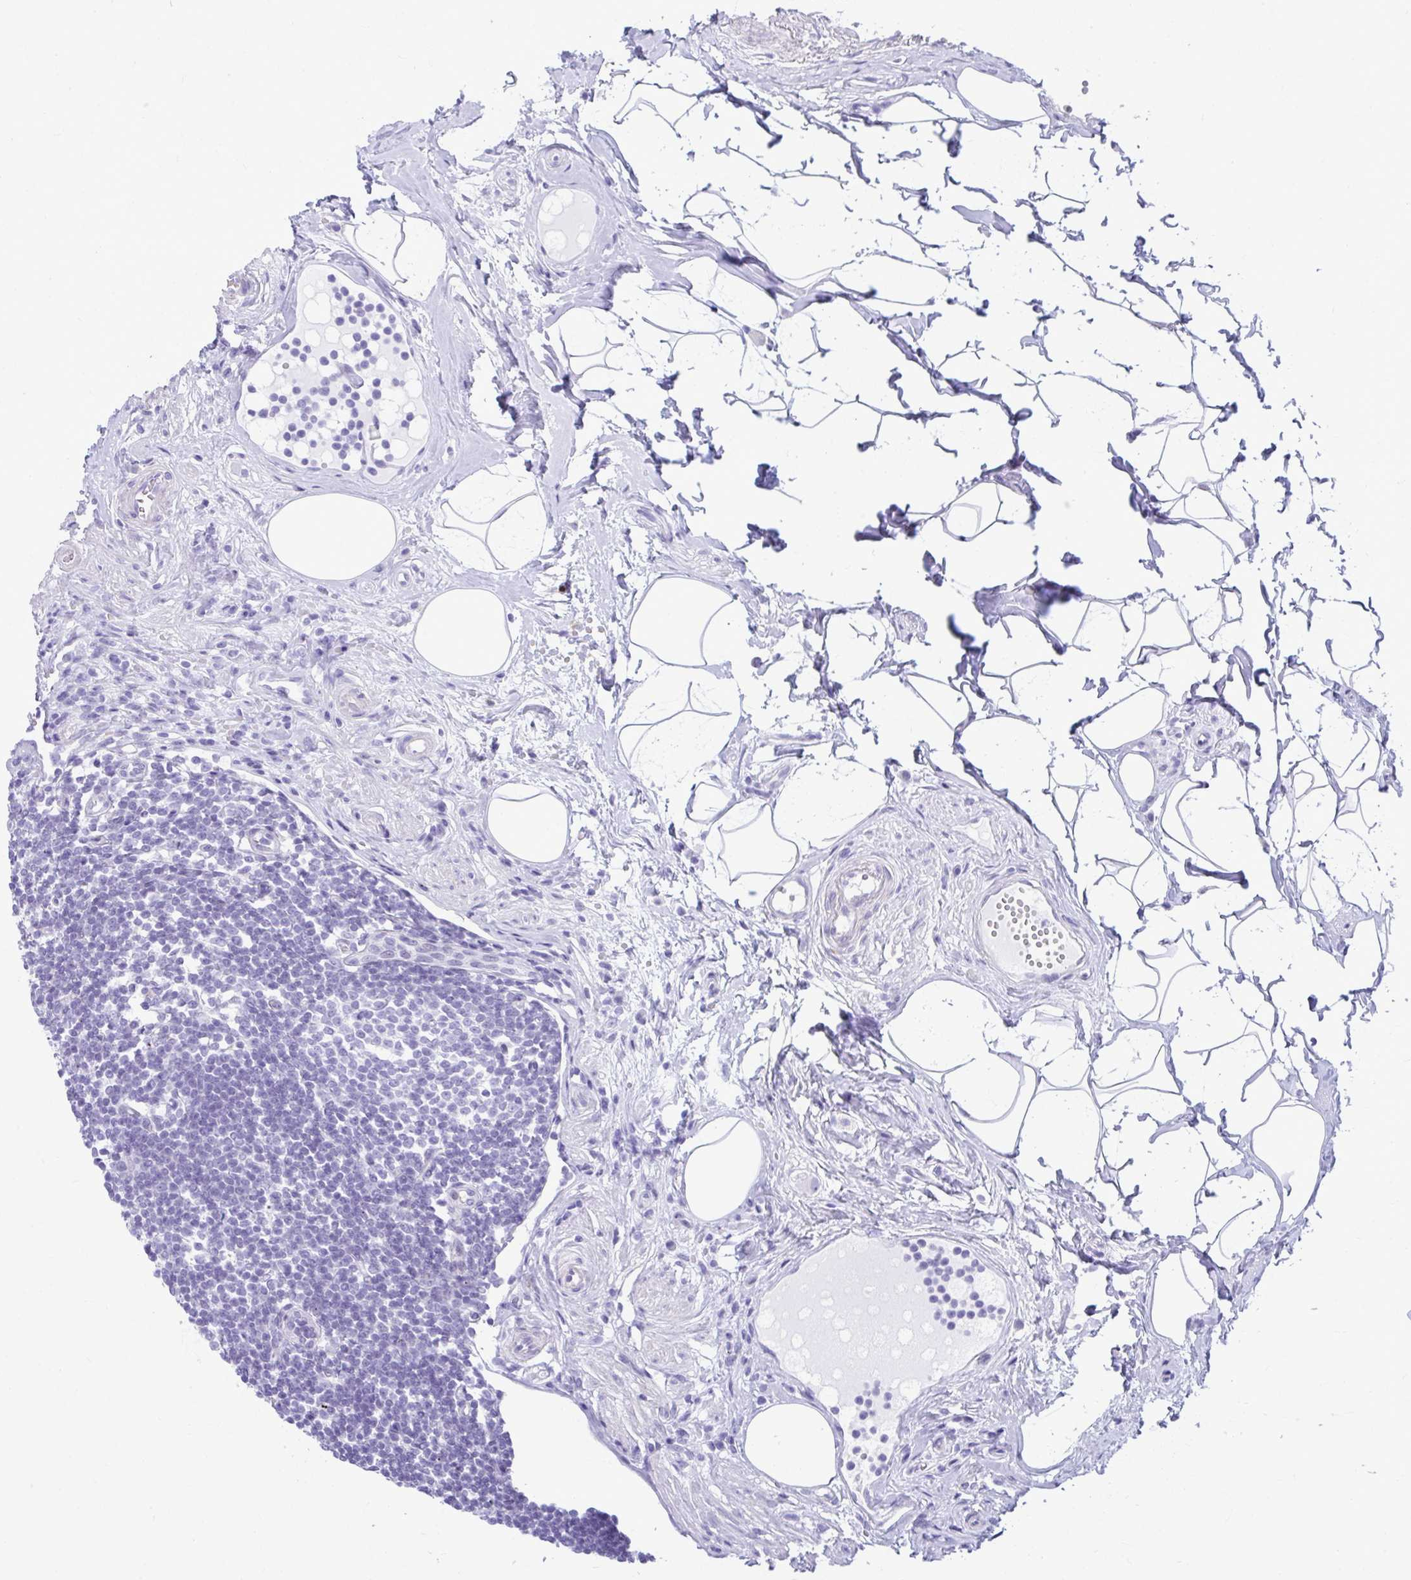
{"staining": {"intensity": "moderate", "quantity": "<25%", "location": "nuclear"}, "tissue": "appendix", "cell_type": "Glandular cells", "image_type": "normal", "snomed": [{"axis": "morphology", "description": "Normal tissue, NOS"}, {"axis": "topography", "description": "Appendix"}], "caption": "Protein staining of normal appendix demonstrates moderate nuclear positivity in approximately <25% of glandular cells.", "gene": "ISL1", "patient": {"sex": "female", "age": 56}}